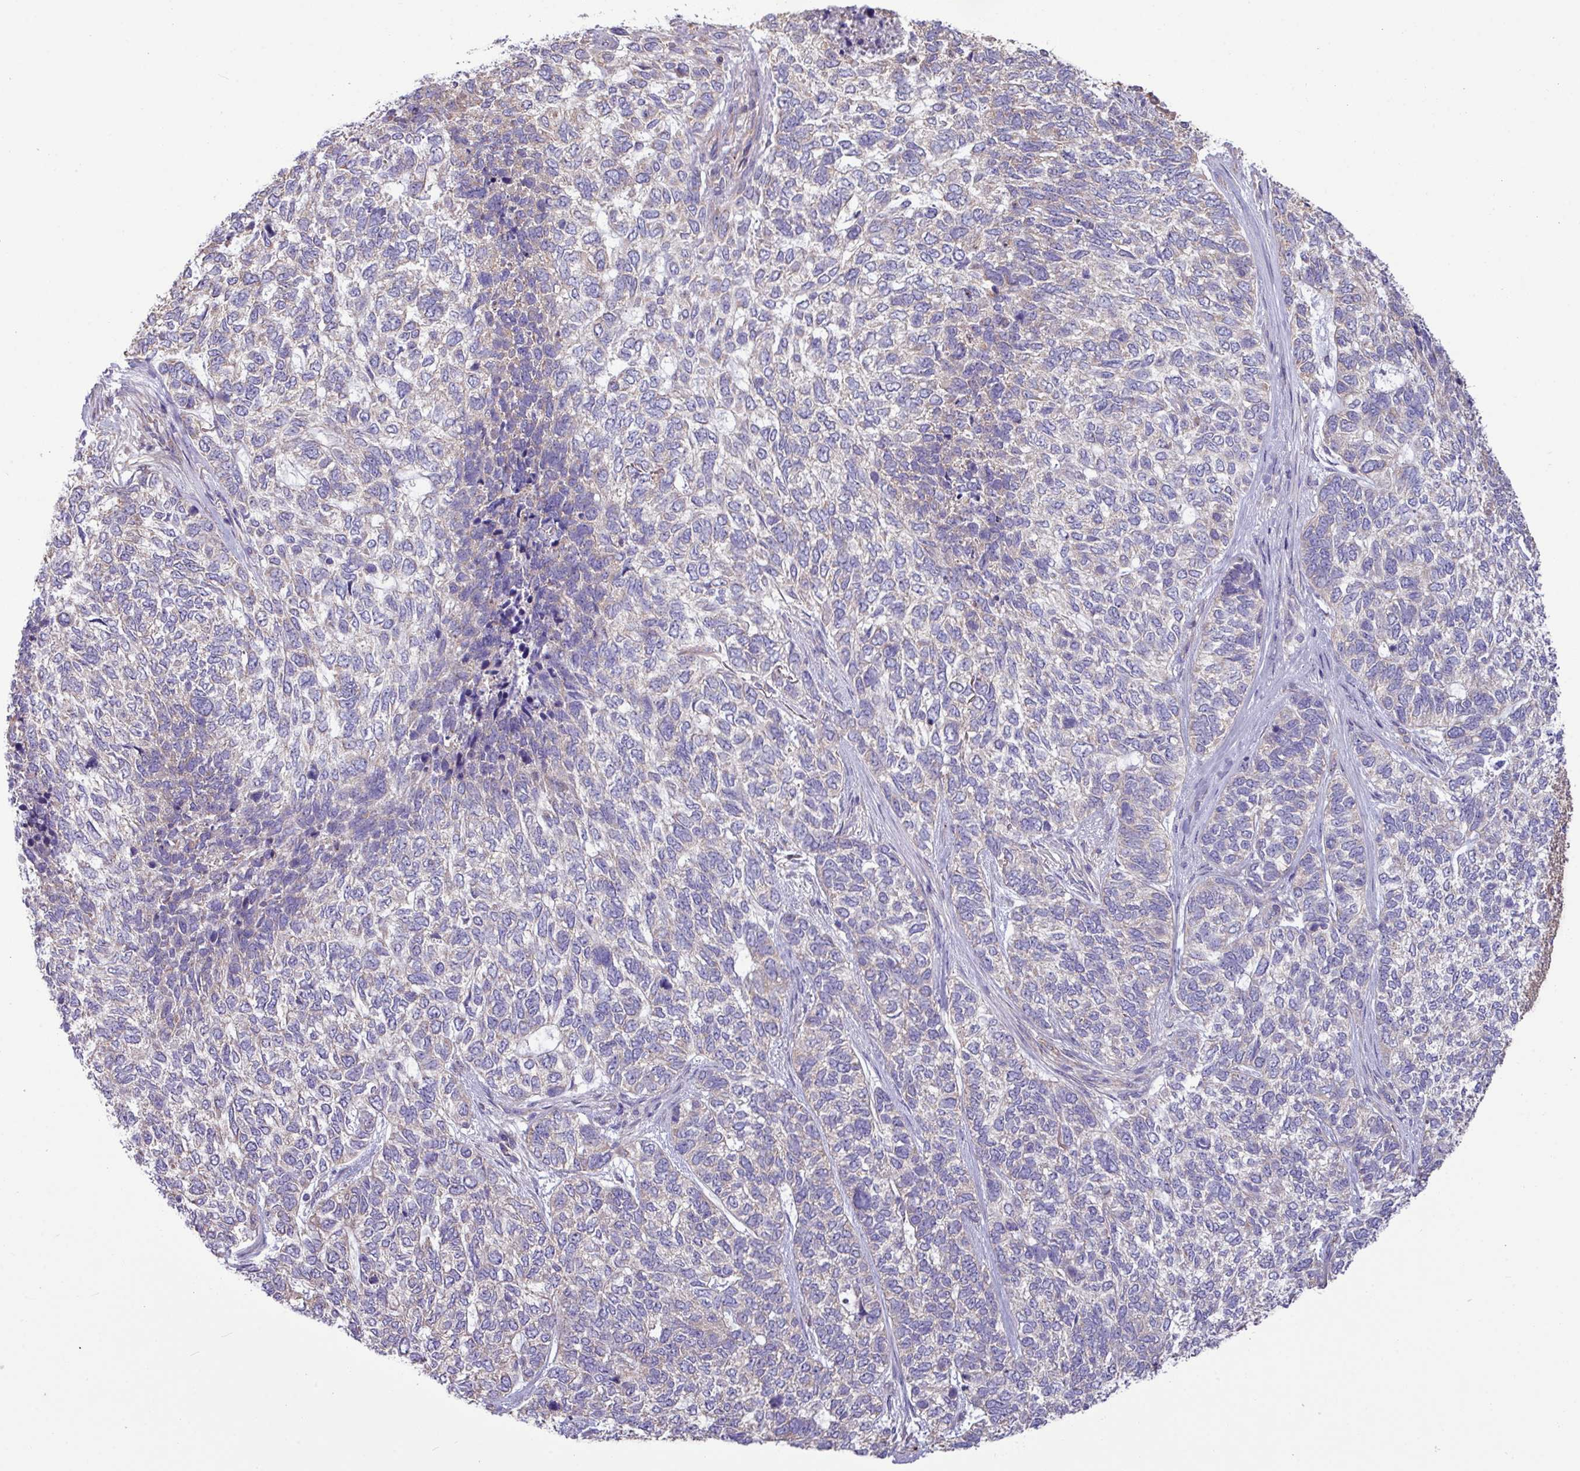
{"staining": {"intensity": "weak", "quantity": "<25%", "location": "cytoplasmic/membranous"}, "tissue": "skin cancer", "cell_type": "Tumor cells", "image_type": "cancer", "snomed": [{"axis": "morphology", "description": "Basal cell carcinoma"}, {"axis": "topography", "description": "Skin"}], "caption": "High magnification brightfield microscopy of skin basal cell carcinoma stained with DAB (3,3'-diaminobenzidine) (brown) and counterstained with hematoxylin (blue): tumor cells show no significant expression.", "gene": "PPM1J", "patient": {"sex": "female", "age": 65}}